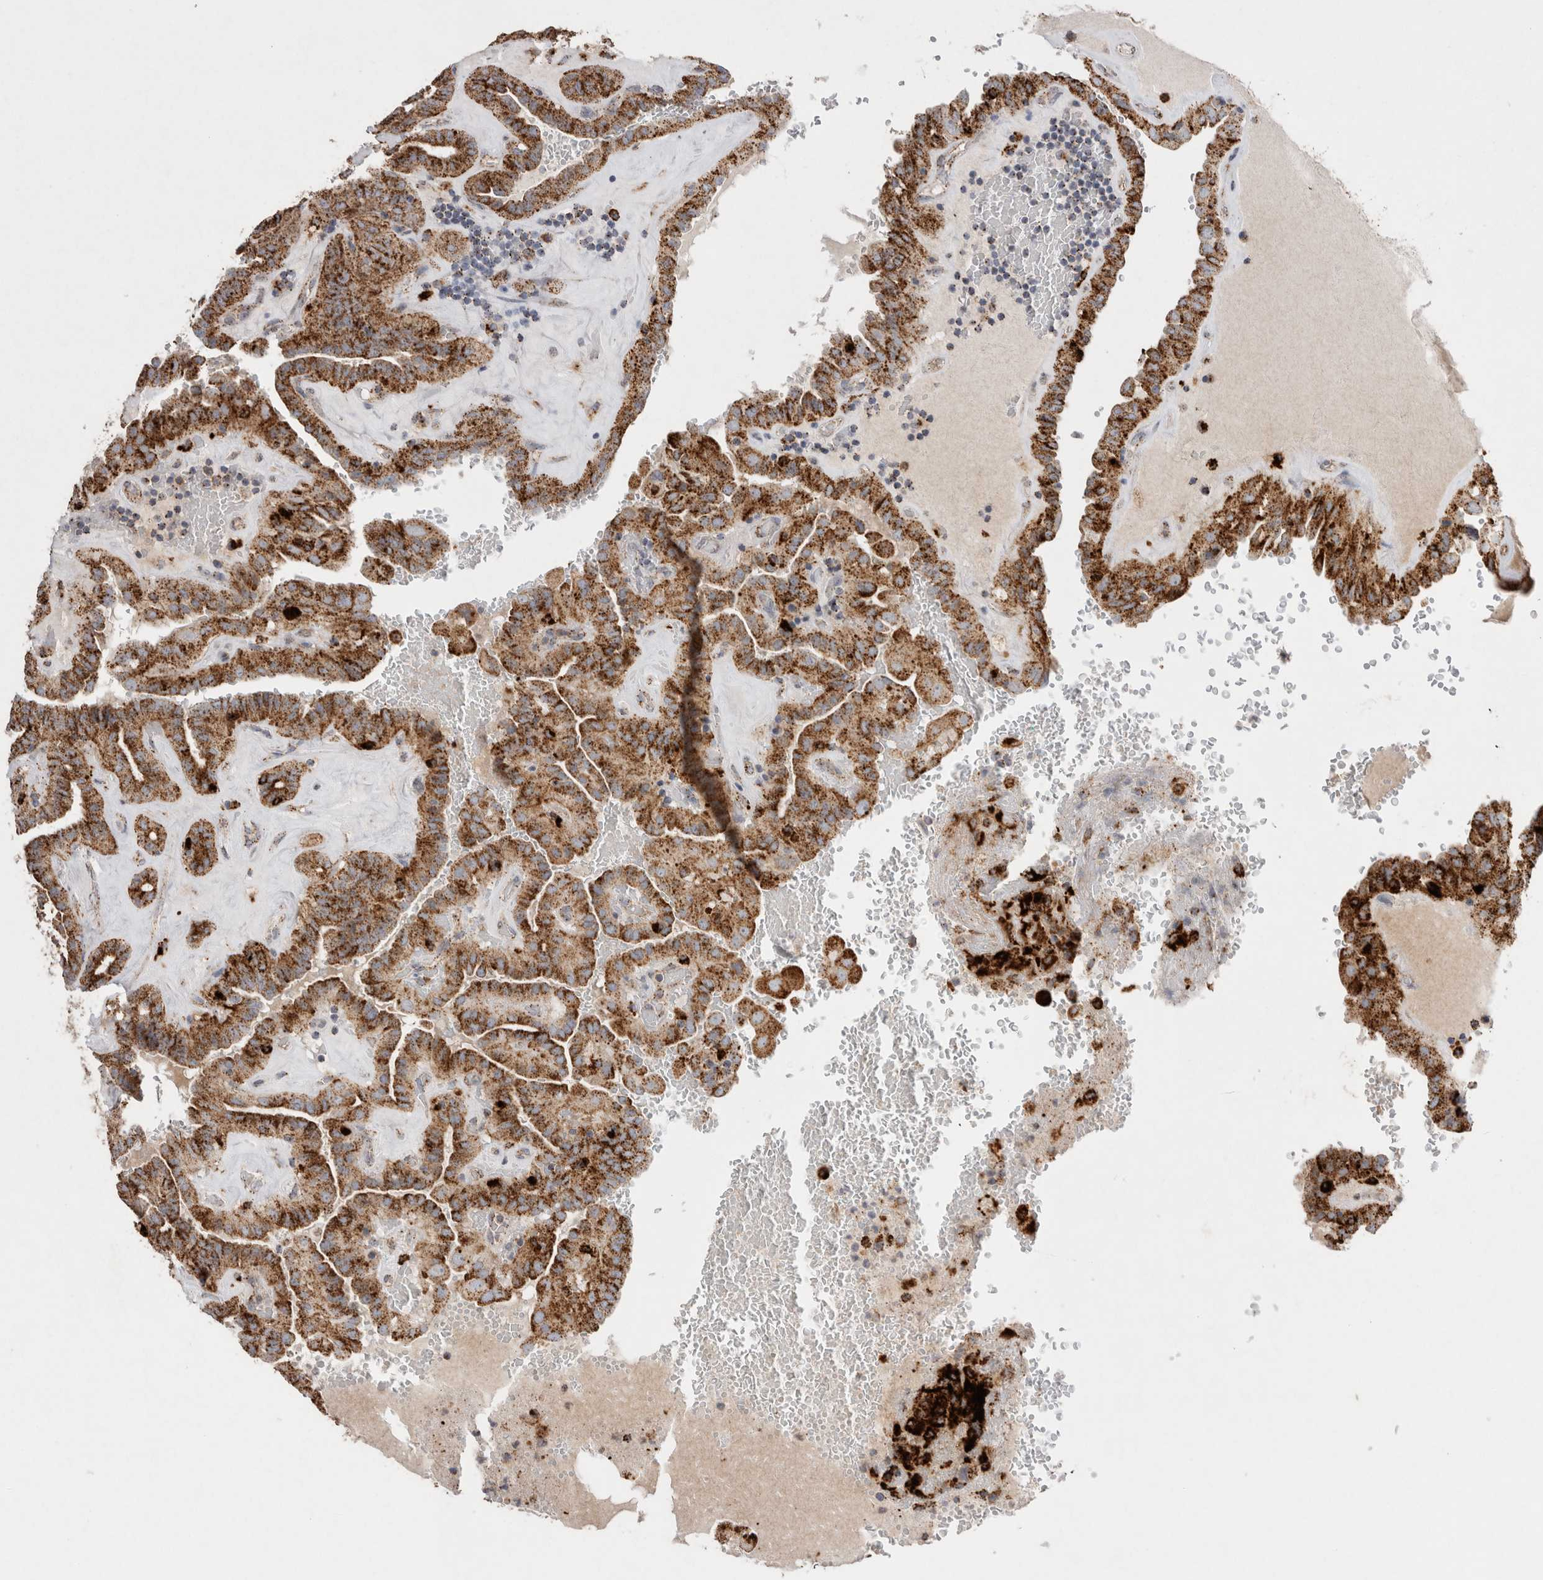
{"staining": {"intensity": "strong", "quantity": ">75%", "location": "cytoplasmic/membranous"}, "tissue": "thyroid cancer", "cell_type": "Tumor cells", "image_type": "cancer", "snomed": [{"axis": "morphology", "description": "Papillary adenocarcinoma, NOS"}, {"axis": "topography", "description": "Thyroid gland"}], "caption": "Thyroid papillary adenocarcinoma stained with a brown dye displays strong cytoplasmic/membranous positive expression in approximately >75% of tumor cells.", "gene": "CTSA", "patient": {"sex": "male", "age": 77}}